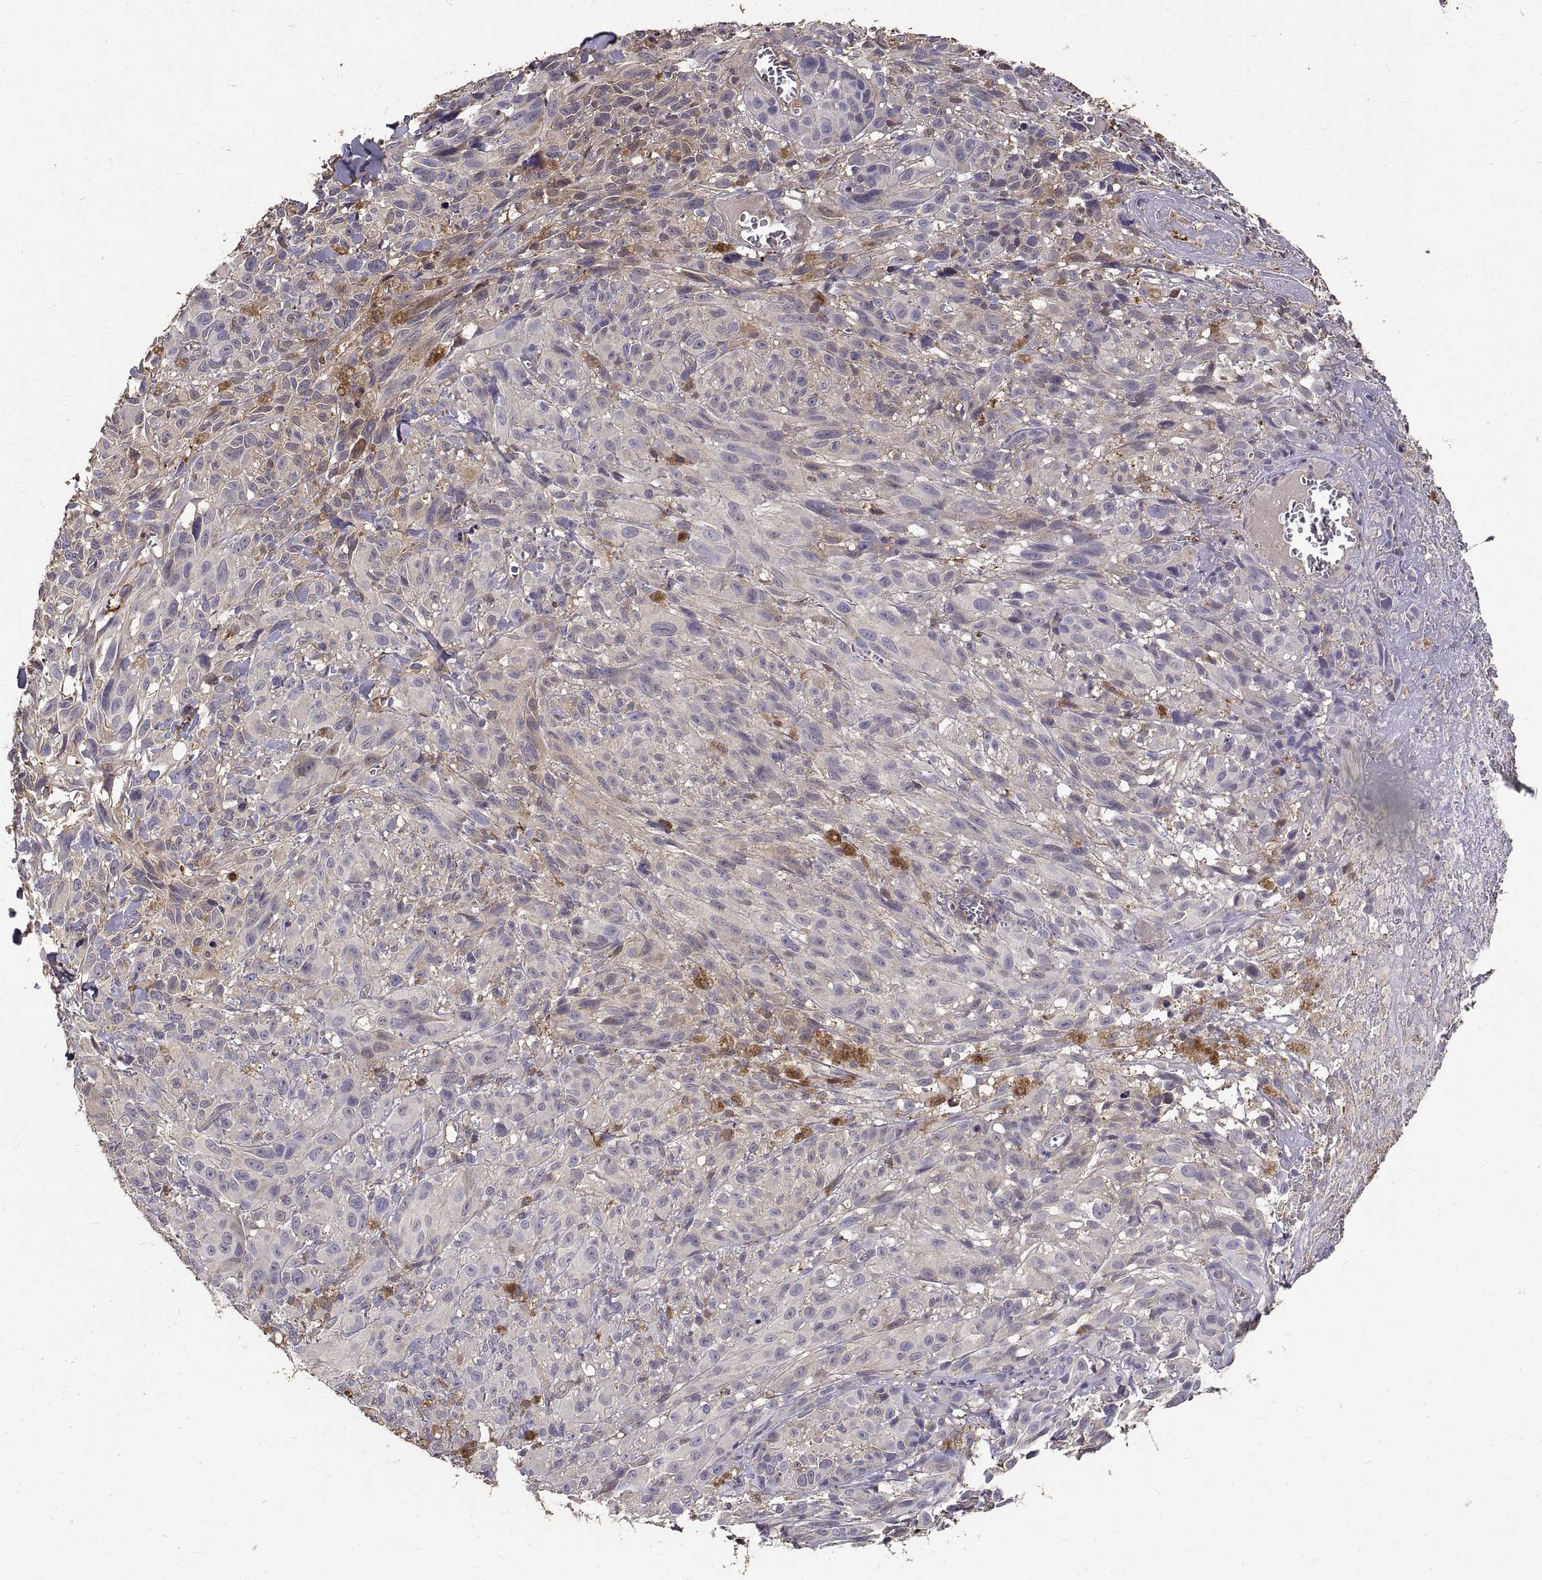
{"staining": {"intensity": "negative", "quantity": "none", "location": "none"}, "tissue": "melanoma", "cell_type": "Tumor cells", "image_type": "cancer", "snomed": [{"axis": "morphology", "description": "Malignant melanoma, NOS"}, {"axis": "topography", "description": "Skin"}], "caption": "Tumor cells show no significant staining in malignant melanoma. (Stains: DAB immunohistochemistry with hematoxylin counter stain, Microscopy: brightfield microscopy at high magnification).", "gene": "PEA15", "patient": {"sex": "male", "age": 83}}